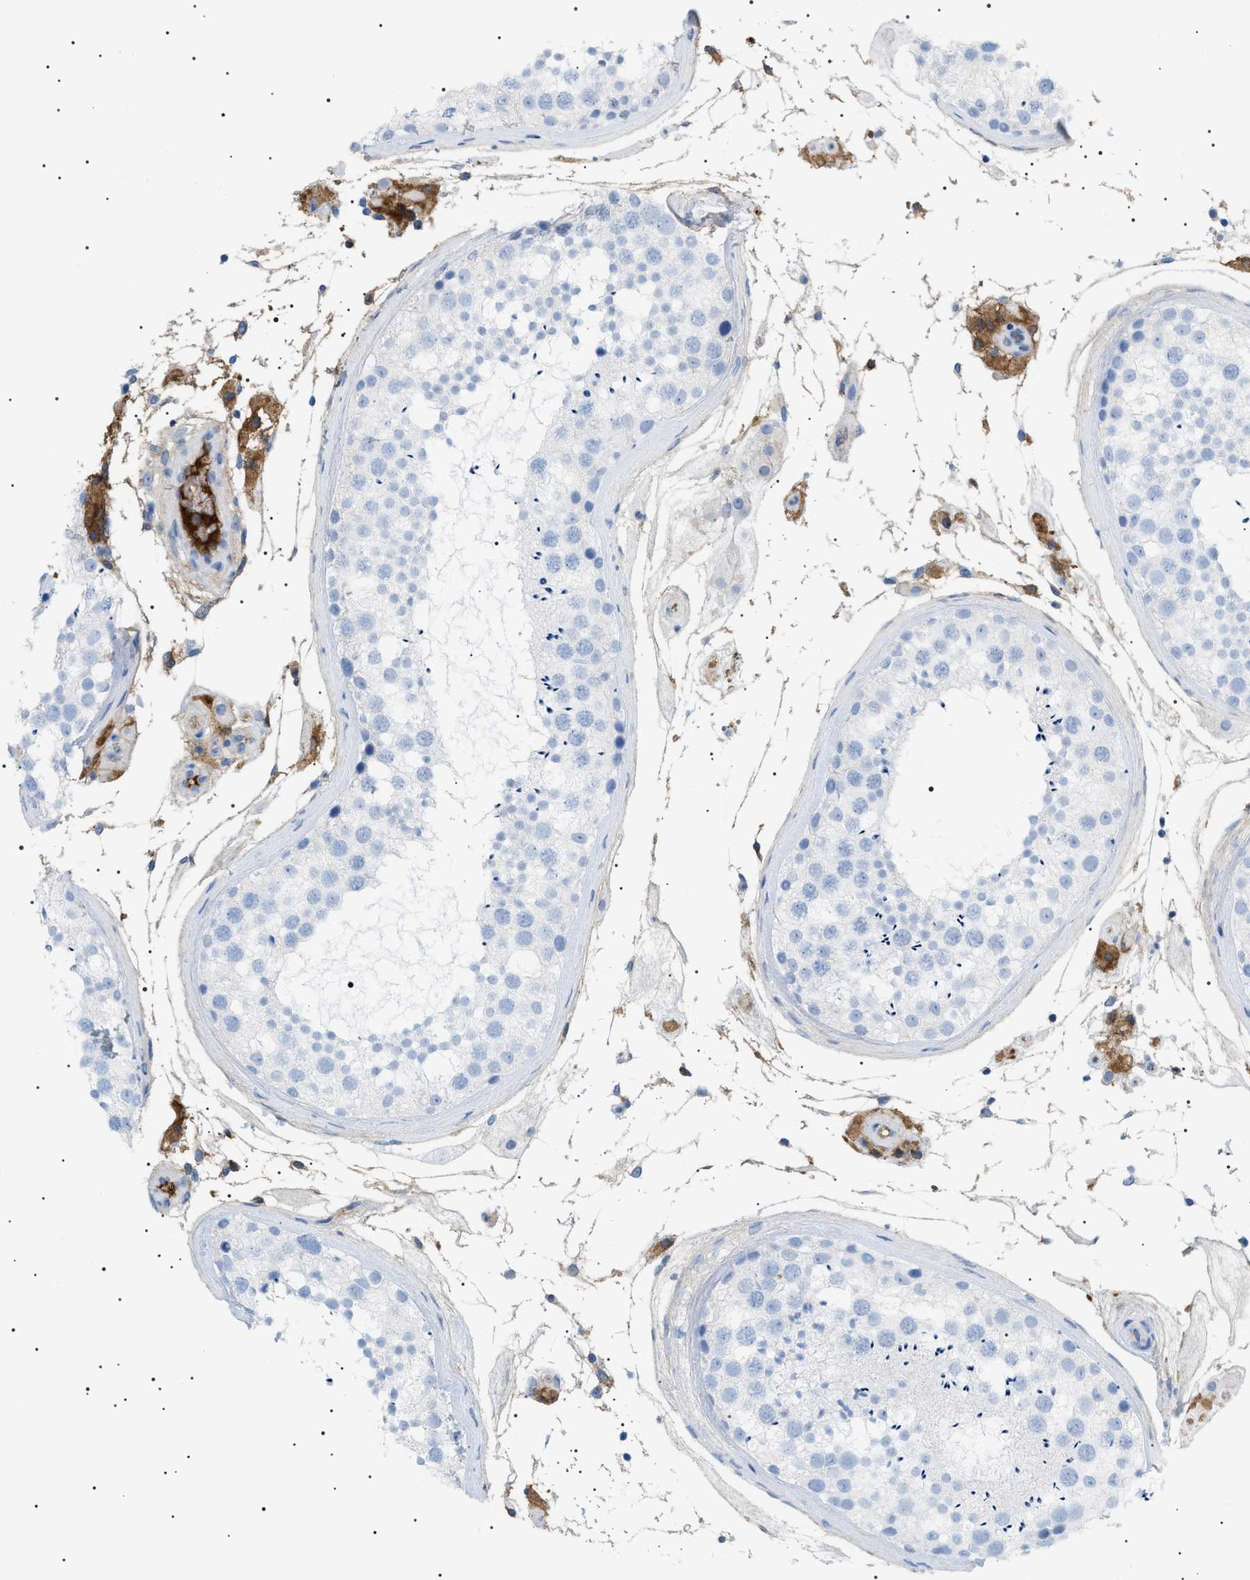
{"staining": {"intensity": "negative", "quantity": "none", "location": "none"}, "tissue": "testis", "cell_type": "Cells in seminiferous ducts", "image_type": "normal", "snomed": [{"axis": "morphology", "description": "Normal tissue, NOS"}, {"axis": "topography", "description": "Testis"}], "caption": "Immunohistochemistry image of unremarkable human testis stained for a protein (brown), which exhibits no staining in cells in seminiferous ducts.", "gene": "LPA", "patient": {"sex": "male", "age": 46}}